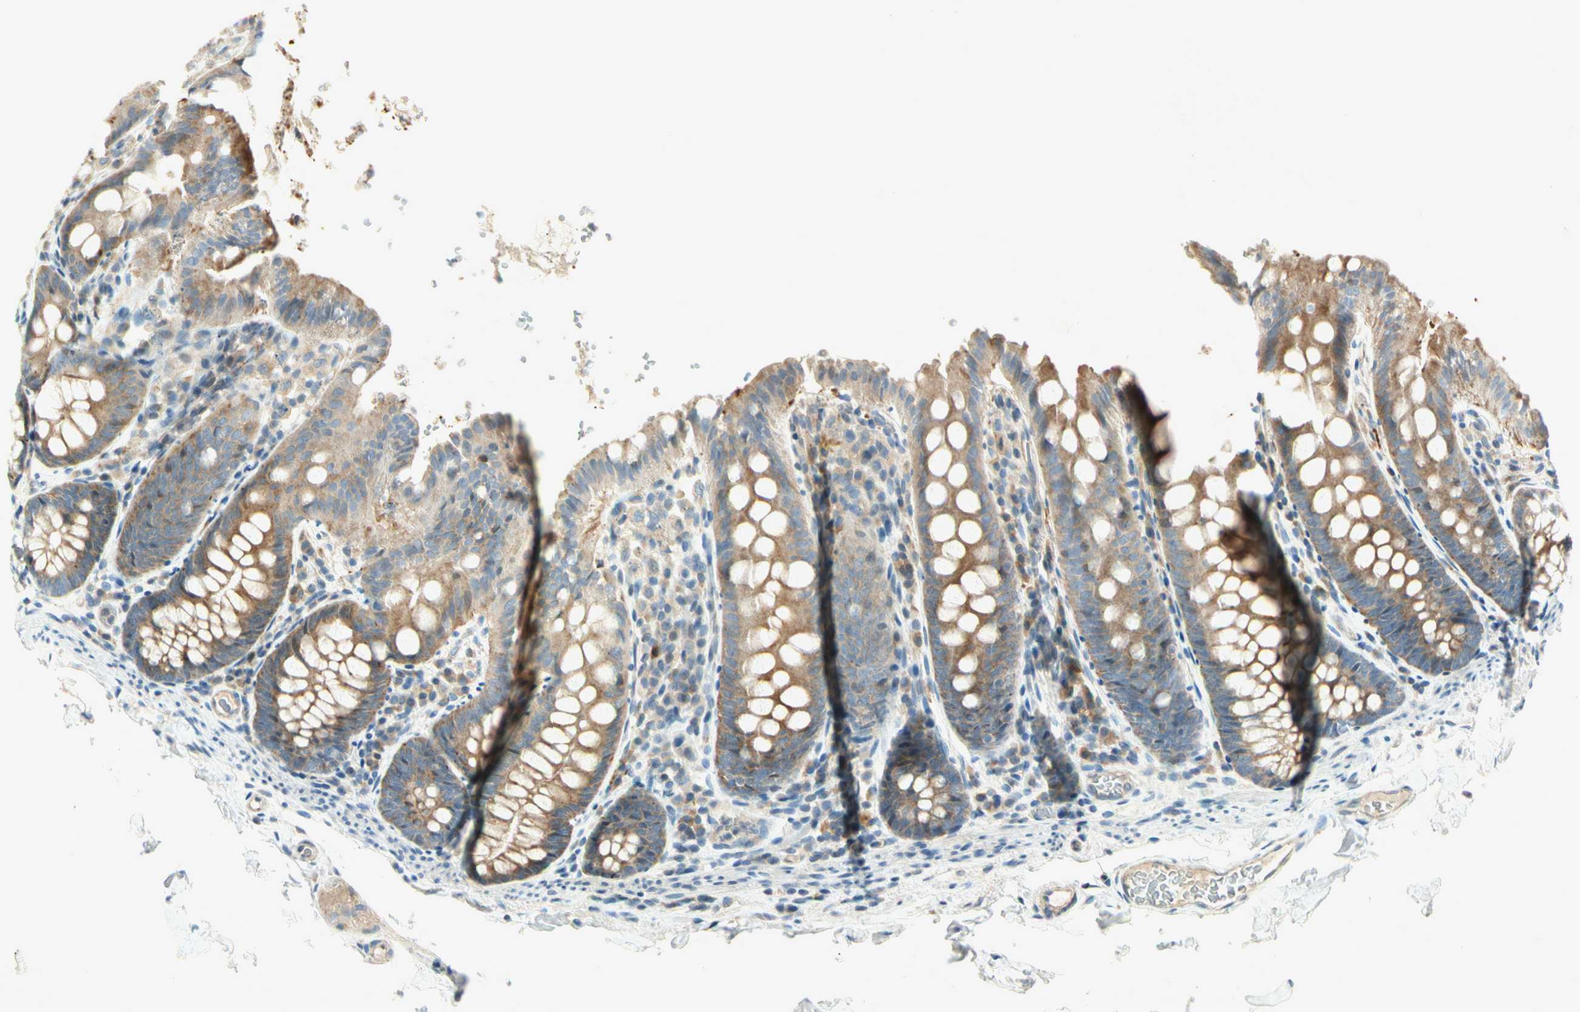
{"staining": {"intensity": "weak", "quantity": ">75%", "location": "cytoplasmic/membranous"}, "tissue": "colon", "cell_type": "Endothelial cells", "image_type": "normal", "snomed": [{"axis": "morphology", "description": "Normal tissue, NOS"}, {"axis": "topography", "description": "Colon"}], "caption": "Immunohistochemical staining of unremarkable colon shows weak cytoplasmic/membranous protein staining in approximately >75% of endothelial cells. (brown staining indicates protein expression, while blue staining denotes nuclei).", "gene": "CDH6", "patient": {"sex": "female", "age": 61}}